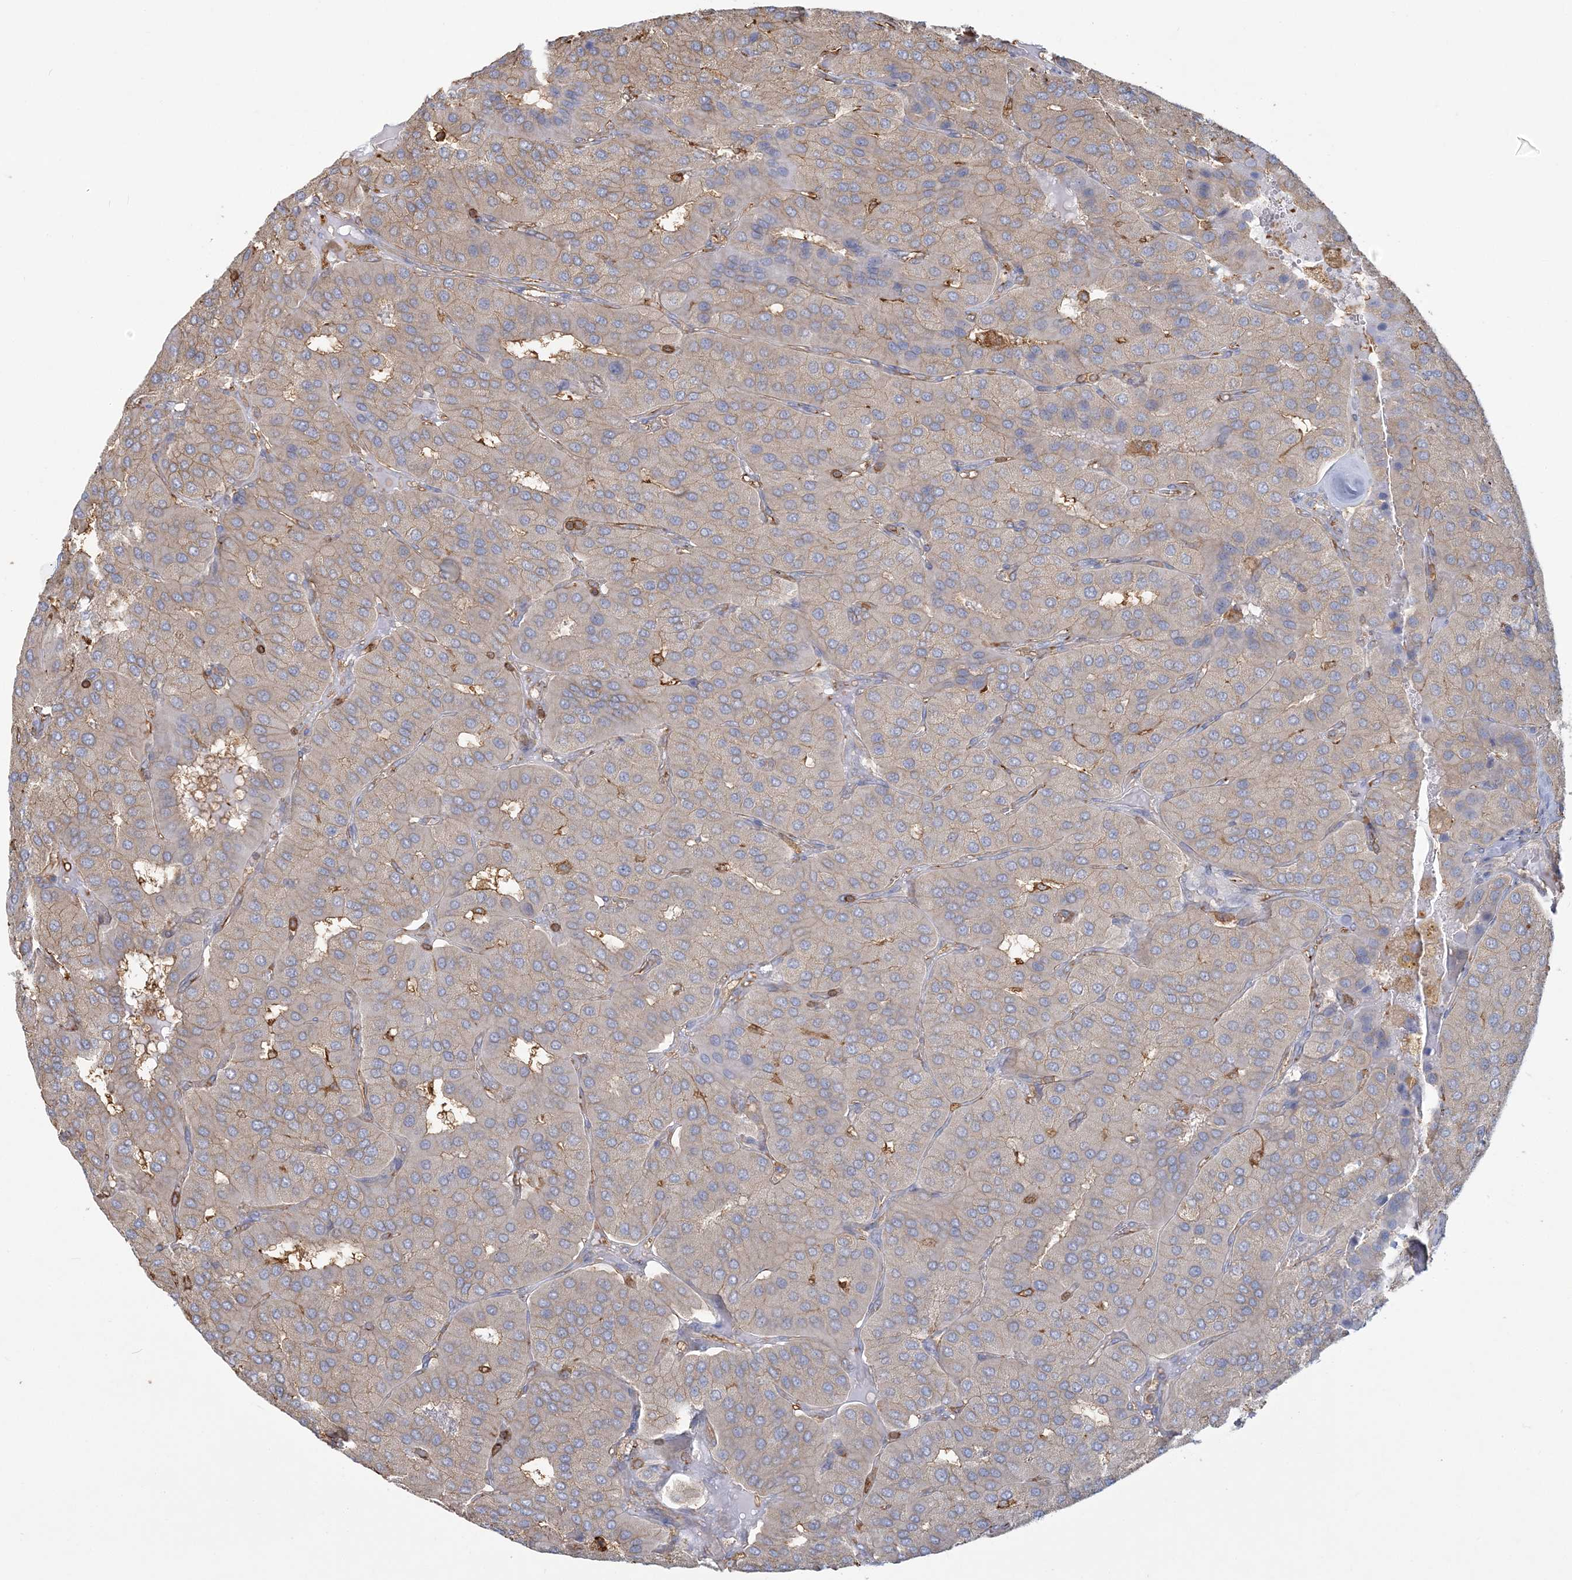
{"staining": {"intensity": "weak", "quantity": "<25%", "location": "cytoplasmic/membranous"}, "tissue": "parathyroid gland", "cell_type": "Glandular cells", "image_type": "normal", "snomed": [{"axis": "morphology", "description": "Normal tissue, NOS"}, {"axis": "morphology", "description": "Adenoma, NOS"}, {"axis": "topography", "description": "Parathyroid gland"}], "caption": "This histopathology image is of benign parathyroid gland stained with immunohistochemistry to label a protein in brown with the nuclei are counter-stained blue. There is no expression in glandular cells. (DAB (3,3'-diaminobenzidine) immunohistochemistry visualized using brightfield microscopy, high magnification).", "gene": "ANKS1A", "patient": {"sex": "female", "age": 86}}